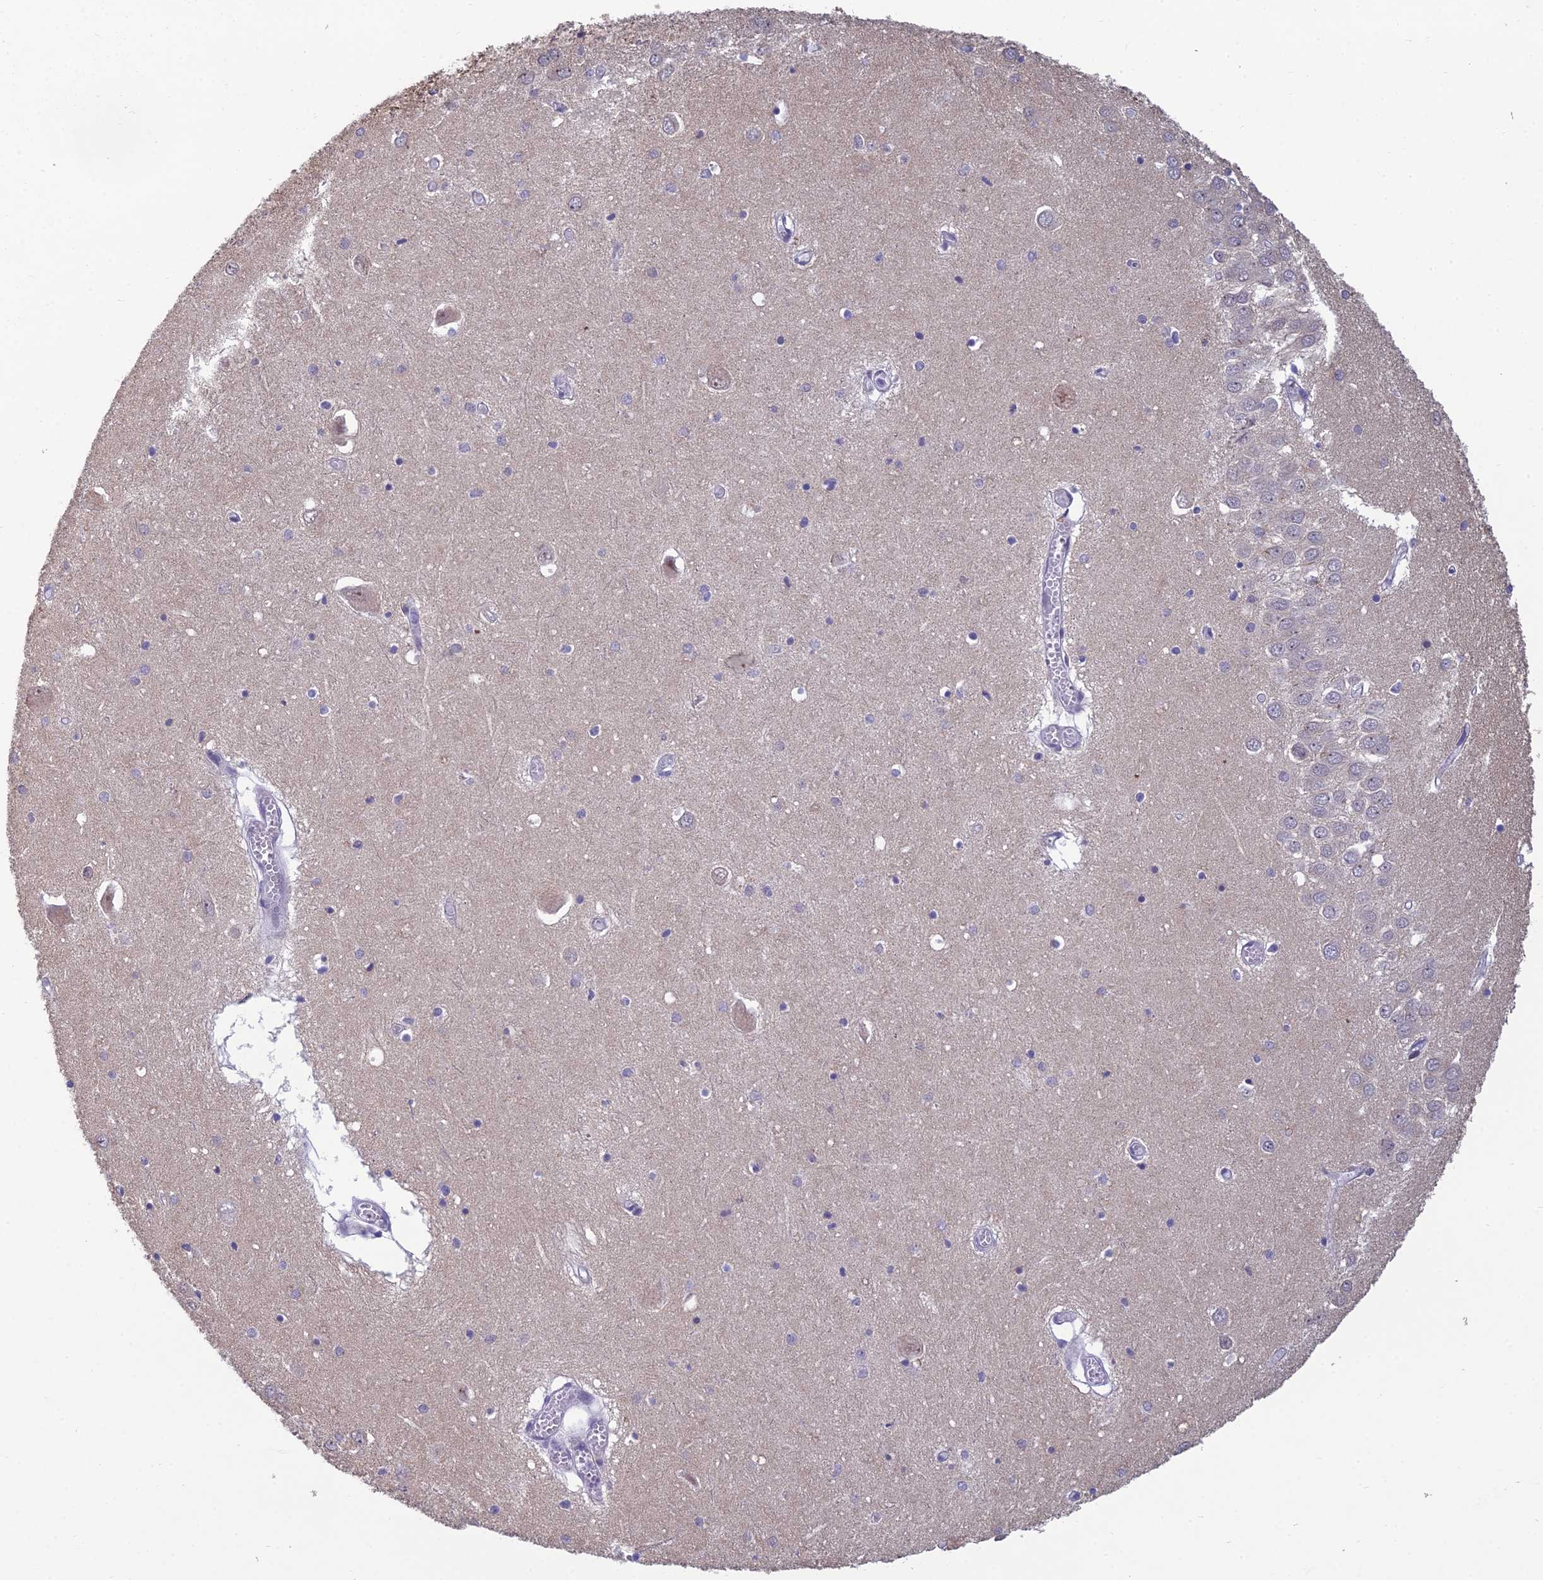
{"staining": {"intensity": "negative", "quantity": "none", "location": "none"}, "tissue": "hippocampus", "cell_type": "Glial cells", "image_type": "normal", "snomed": [{"axis": "morphology", "description": "Normal tissue, NOS"}, {"axis": "topography", "description": "Hippocampus"}], "caption": "Hippocampus stained for a protein using immunohistochemistry (IHC) exhibits no expression glial cells.", "gene": "RGS17", "patient": {"sex": "male", "age": 70}}